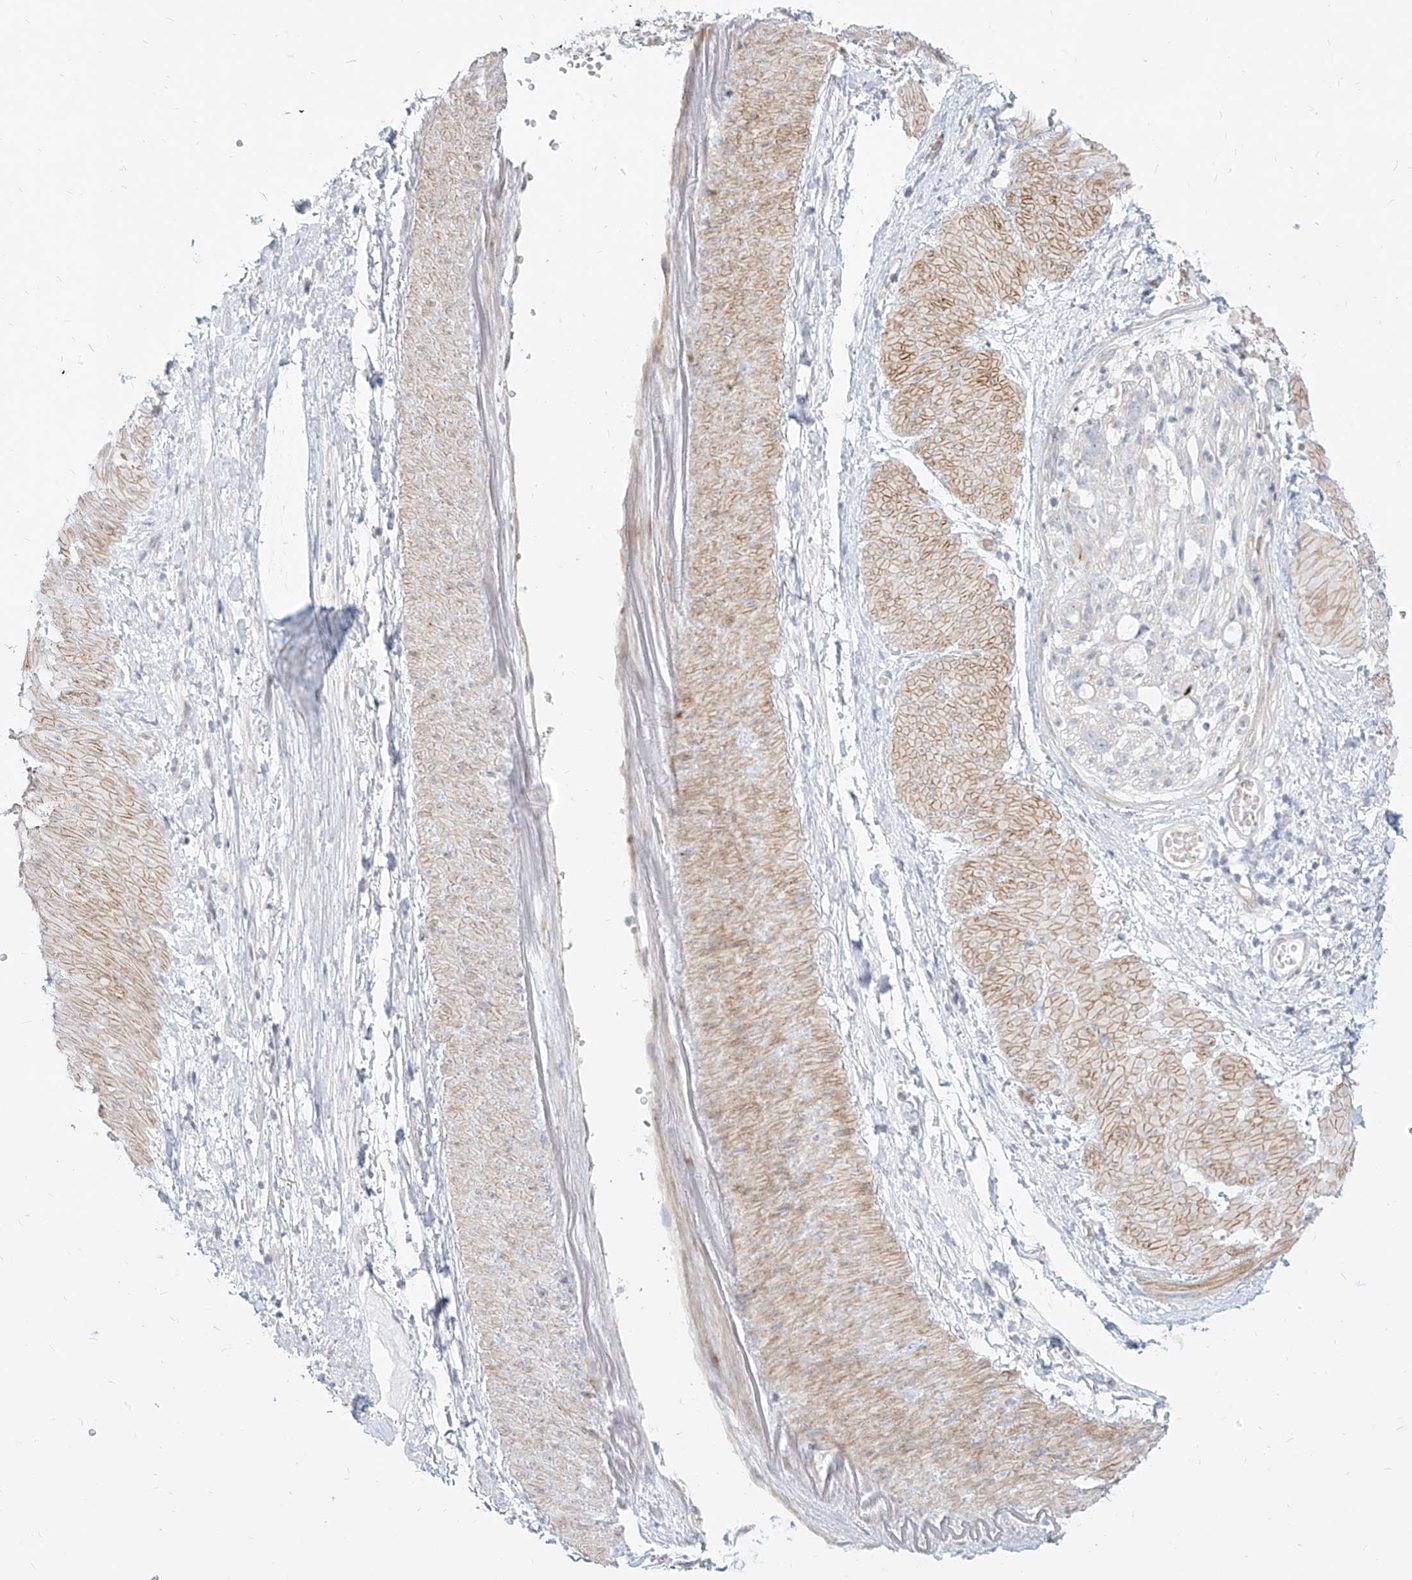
{"staining": {"intensity": "negative", "quantity": "none", "location": "none"}, "tissue": "stomach cancer", "cell_type": "Tumor cells", "image_type": "cancer", "snomed": [{"axis": "morphology", "description": "Adenocarcinoma, NOS"}, {"axis": "topography", "description": "Stomach"}], "caption": "Immunohistochemistry of human stomach cancer reveals no expression in tumor cells. The staining was performed using DAB (3,3'-diaminobenzidine) to visualize the protein expression in brown, while the nuclei were stained in blue with hematoxylin (Magnification: 20x).", "gene": "ITPKB", "patient": {"sex": "female", "age": 76}}